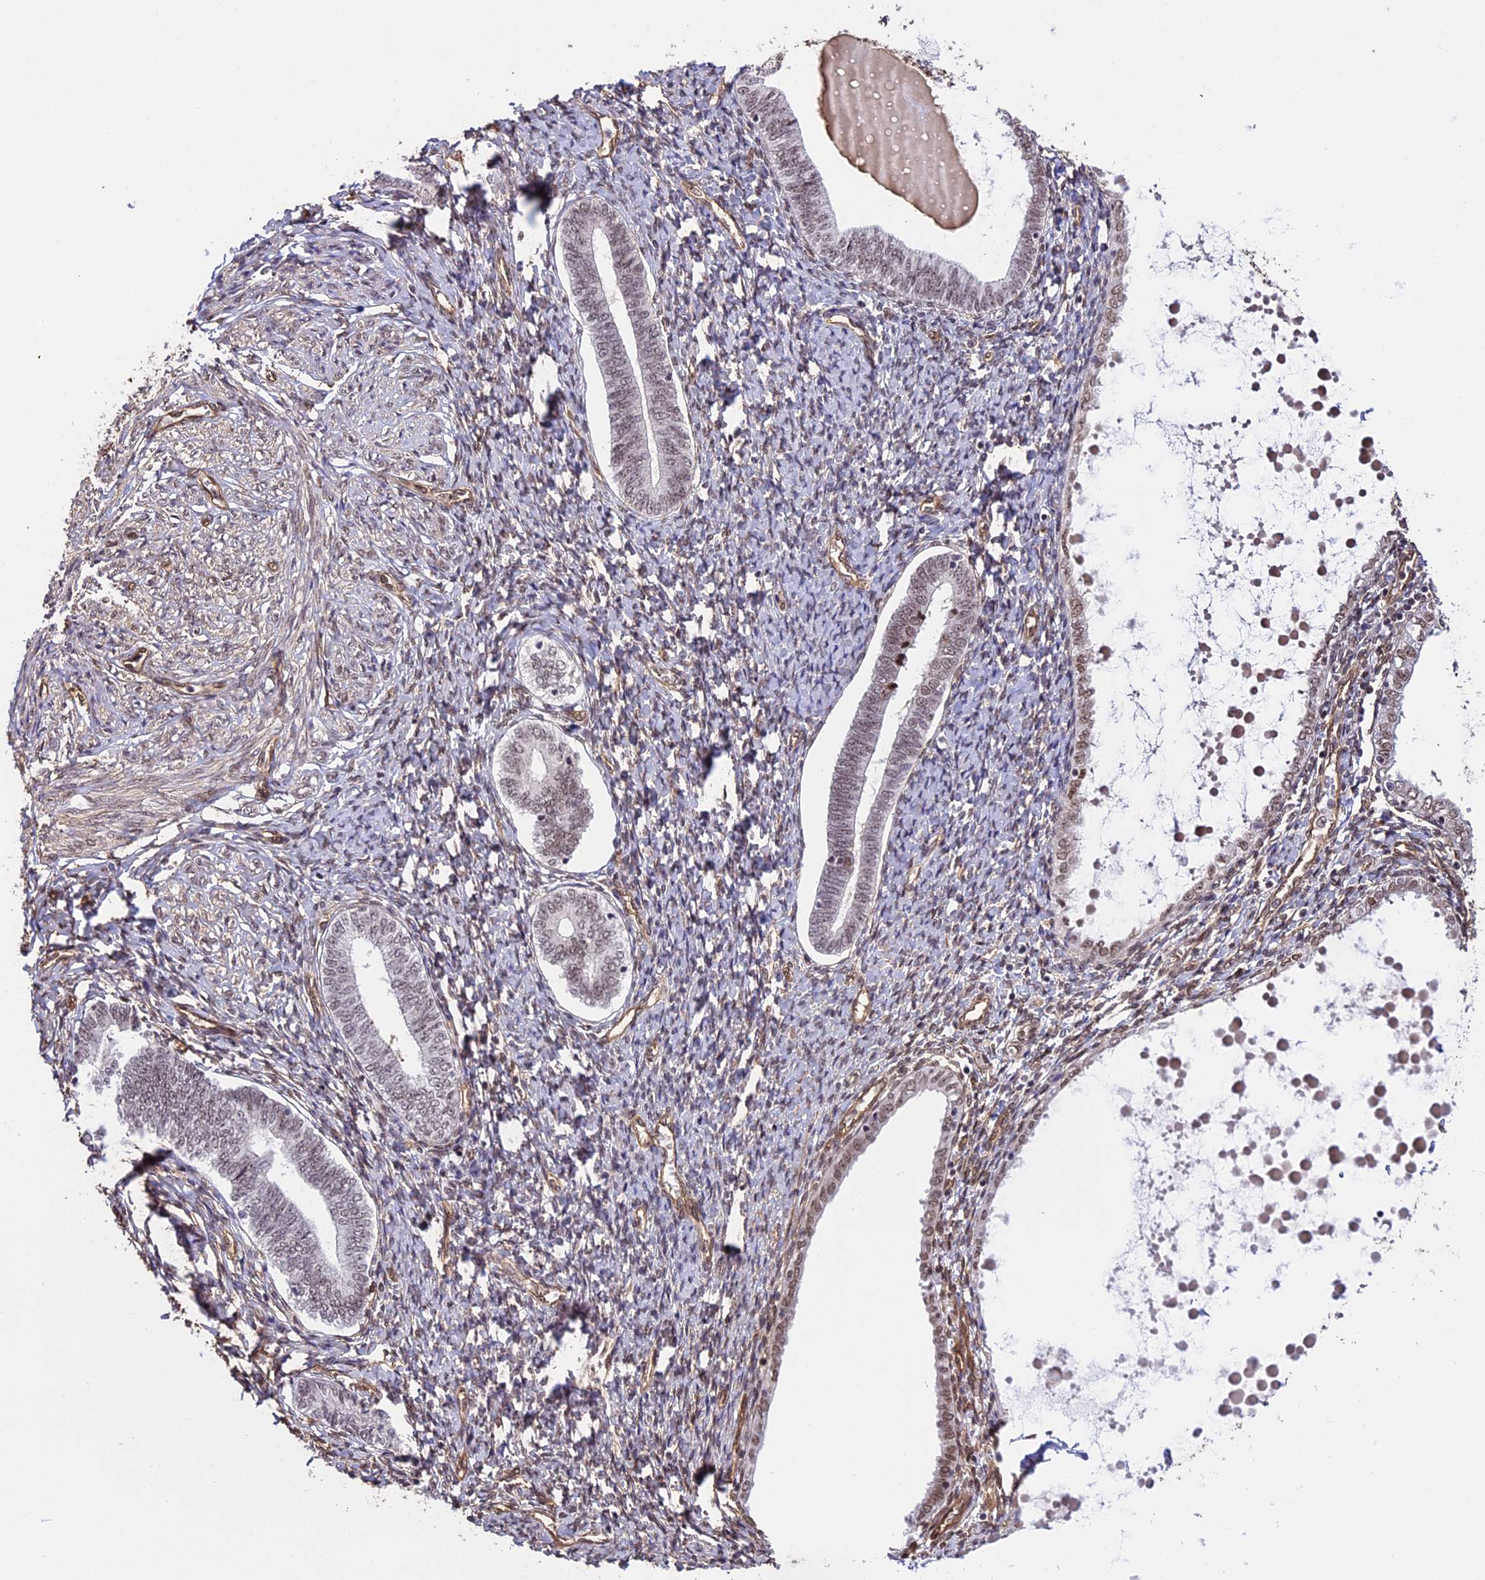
{"staining": {"intensity": "moderate", "quantity": "25%-75%", "location": "nuclear"}, "tissue": "endometrium", "cell_type": "Cells in endometrial stroma", "image_type": "normal", "snomed": [{"axis": "morphology", "description": "Normal tissue, NOS"}, {"axis": "topography", "description": "Endometrium"}], "caption": "Immunohistochemistry of unremarkable endometrium displays medium levels of moderate nuclear staining in about 25%-75% of cells in endometrial stroma. The protein of interest is stained brown, and the nuclei are stained in blue (DAB (3,3'-diaminobenzidine) IHC with brightfield microscopy, high magnification).", "gene": "MPHOSPH8", "patient": {"sex": "female", "age": 72}}